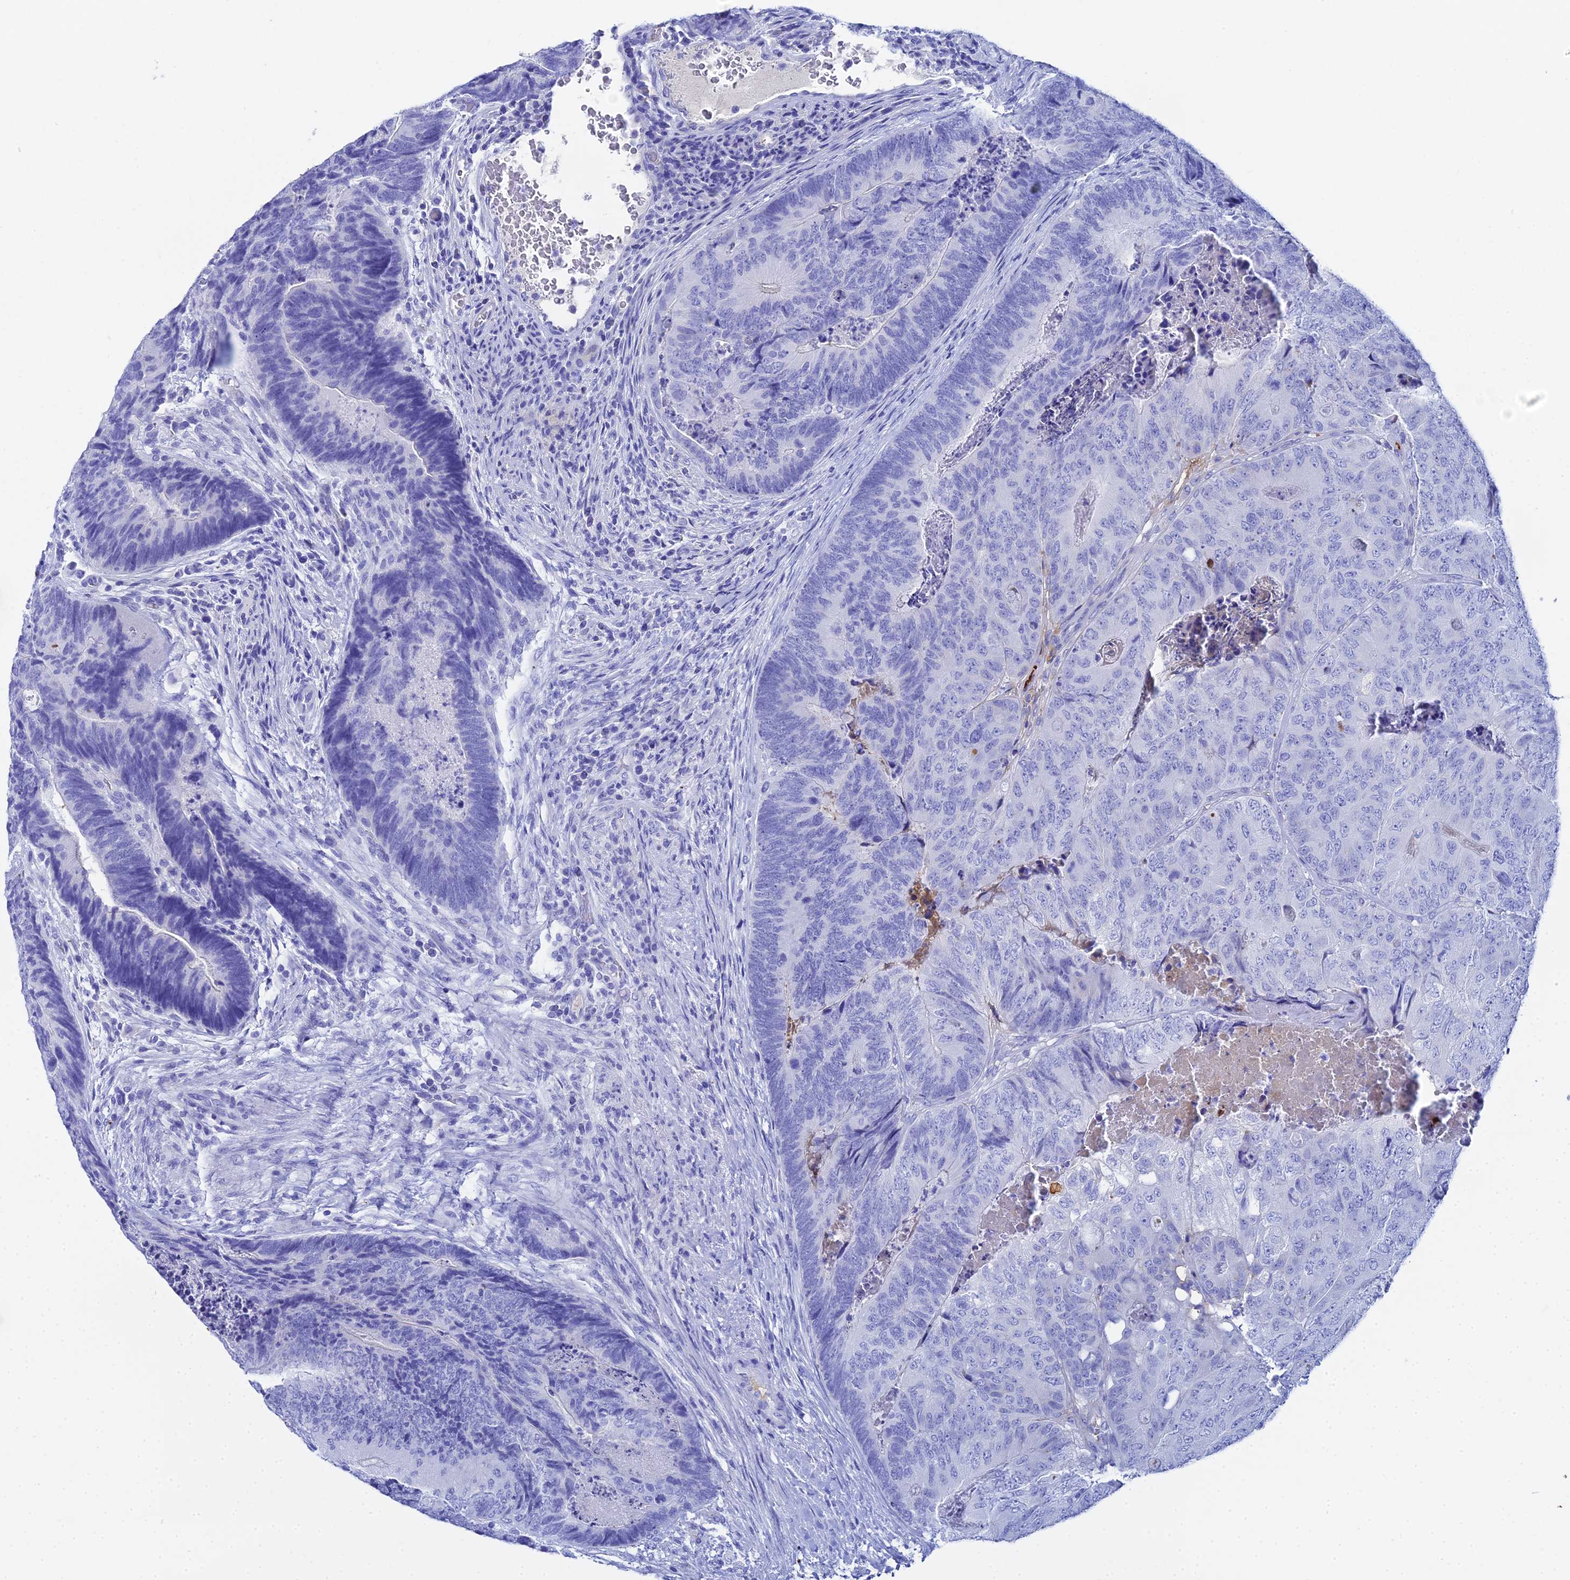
{"staining": {"intensity": "negative", "quantity": "none", "location": "none"}, "tissue": "colorectal cancer", "cell_type": "Tumor cells", "image_type": "cancer", "snomed": [{"axis": "morphology", "description": "Adenocarcinoma, NOS"}, {"axis": "topography", "description": "Colon"}], "caption": "The immunohistochemistry image has no significant staining in tumor cells of colorectal cancer tissue.", "gene": "CELA3A", "patient": {"sex": "female", "age": 67}}